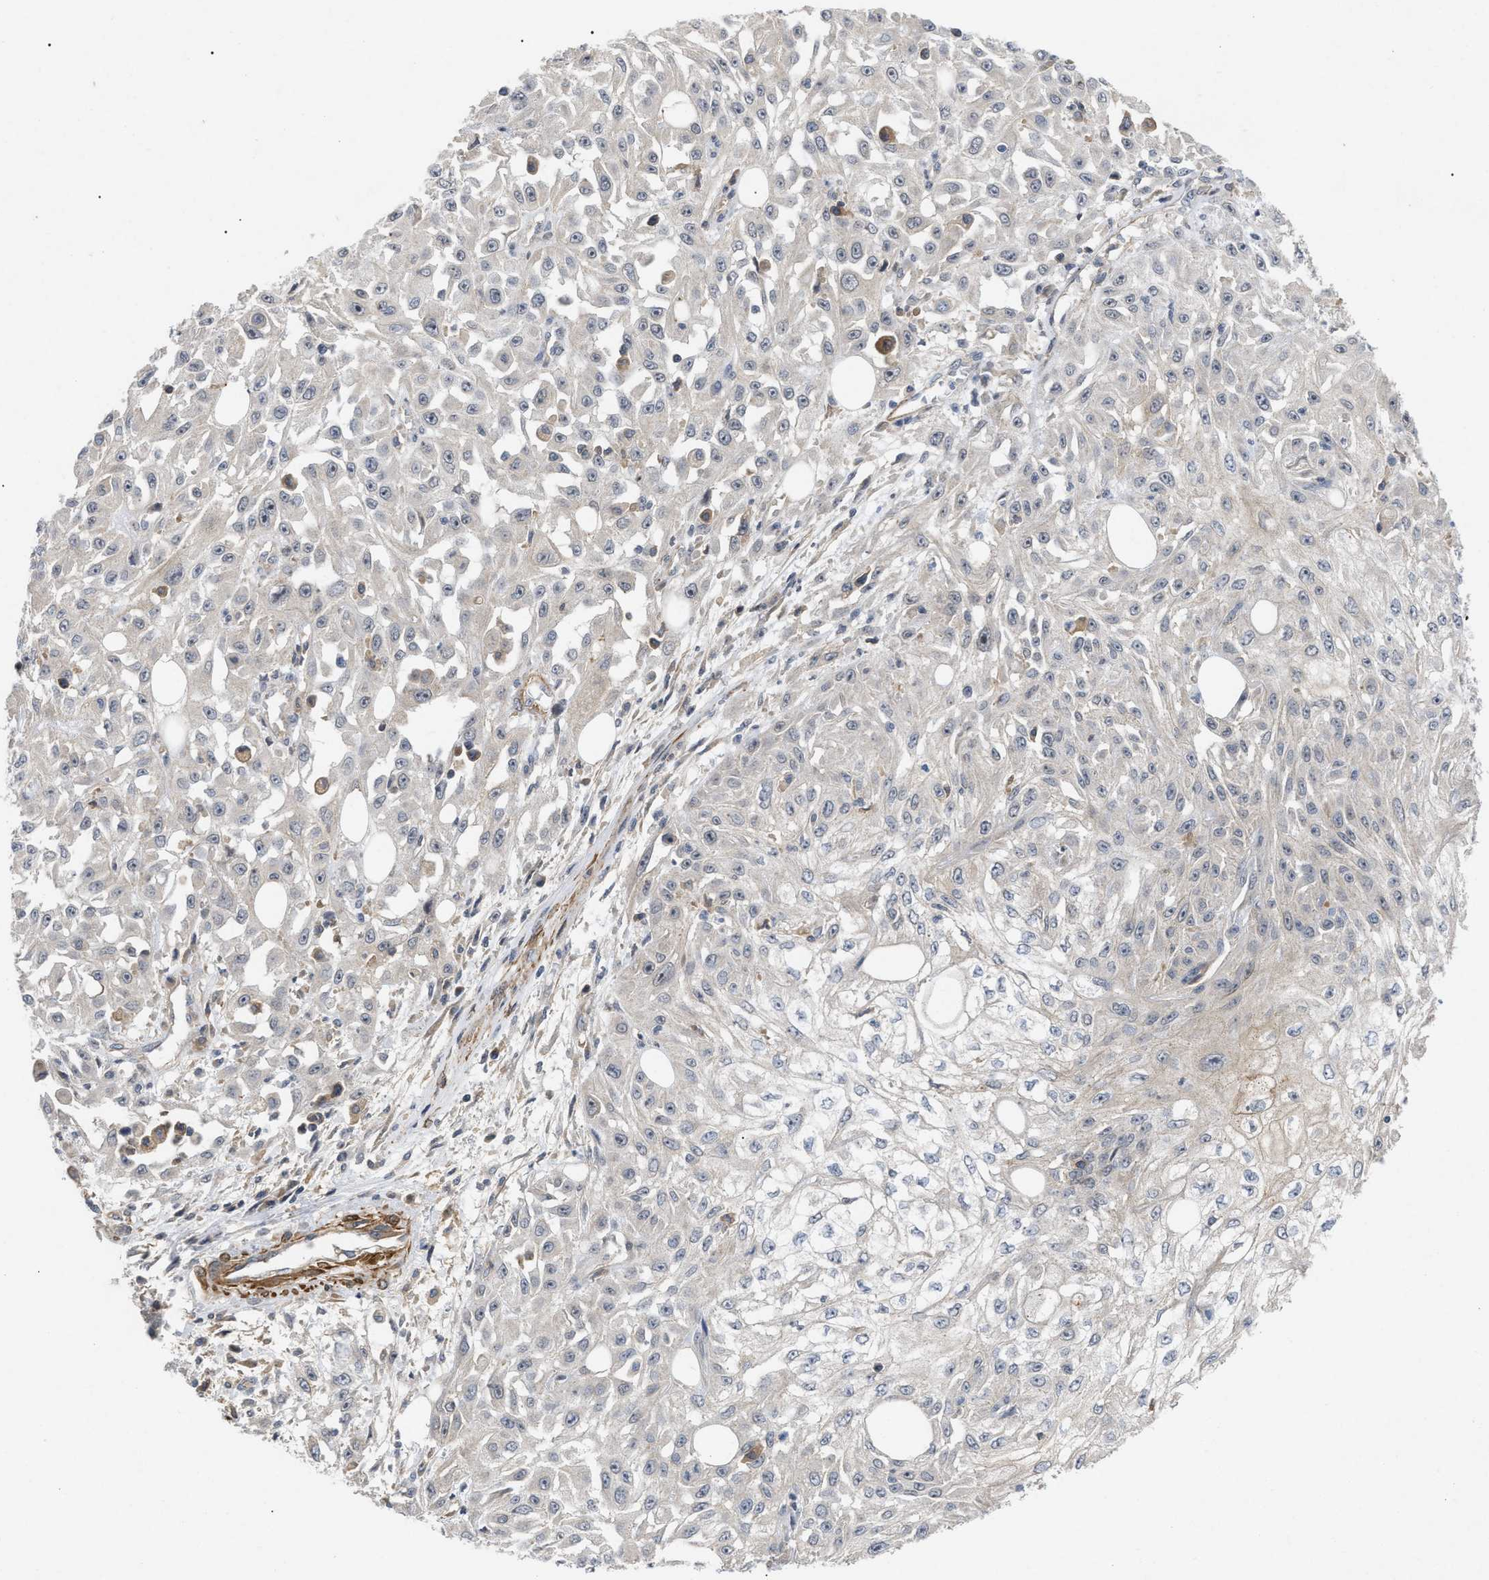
{"staining": {"intensity": "negative", "quantity": "none", "location": "none"}, "tissue": "skin cancer", "cell_type": "Tumor cells", "image_type": "cancer", "snomed": [{"axis": "morphology", "description": "Squamous cell carcinoma, NOS"}, {"axis": "morphology", "description": "Squamous cell carcinoma, metastatic, NOS"}, {"axis": "topography", "description": "Skin"}, {"axis": "topography", "description": "Lymph node"}], "caption": "The micrograph displays no staining of tumor cells in skin cancer.", "gene": "ST6GALNAC6", "patient": {"sex": "male", "age": 75}}